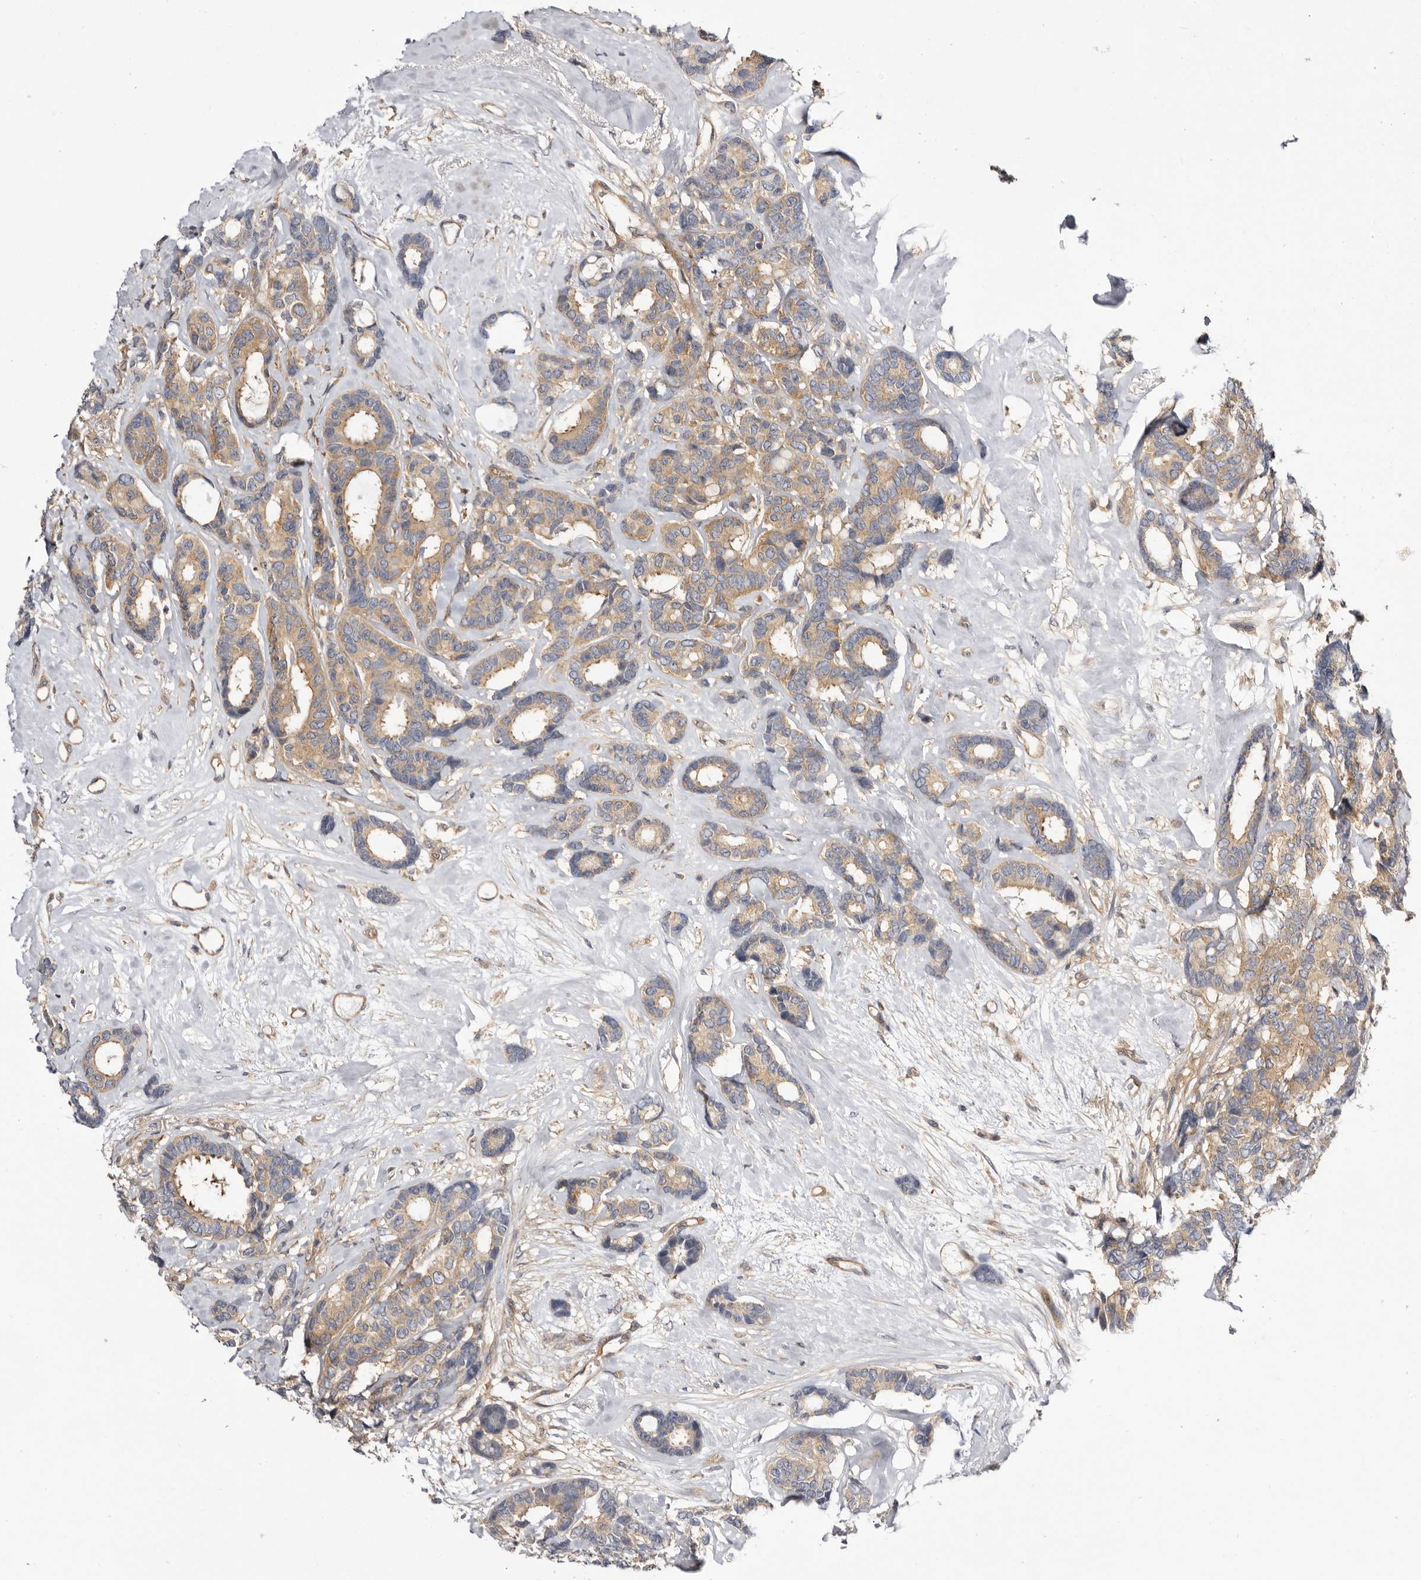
{"staining": {"intensity": "moderate", "quantity": ">75%", "location": "cytoplasmic/membranous"}, "tissue": "breast cancer", "cell_type": "Tumor cells", "image_type": "cancer", "snomed": [{"axis": "morphology", "description": "Duct carcinoma"}, {"axis": "topography", "description": "Breast"}], "caption": "A brown stain highlights moderate cytoplasmic/membranous expression of a protein in invasive ductal carcinoma (breast) tumor cells. (DAB (3,3'-diaminobenzidine) IHC with brightfield microscopy, high magnification).", "gene": "PANK4", "patient": {"sex": "female", "age": 87}}